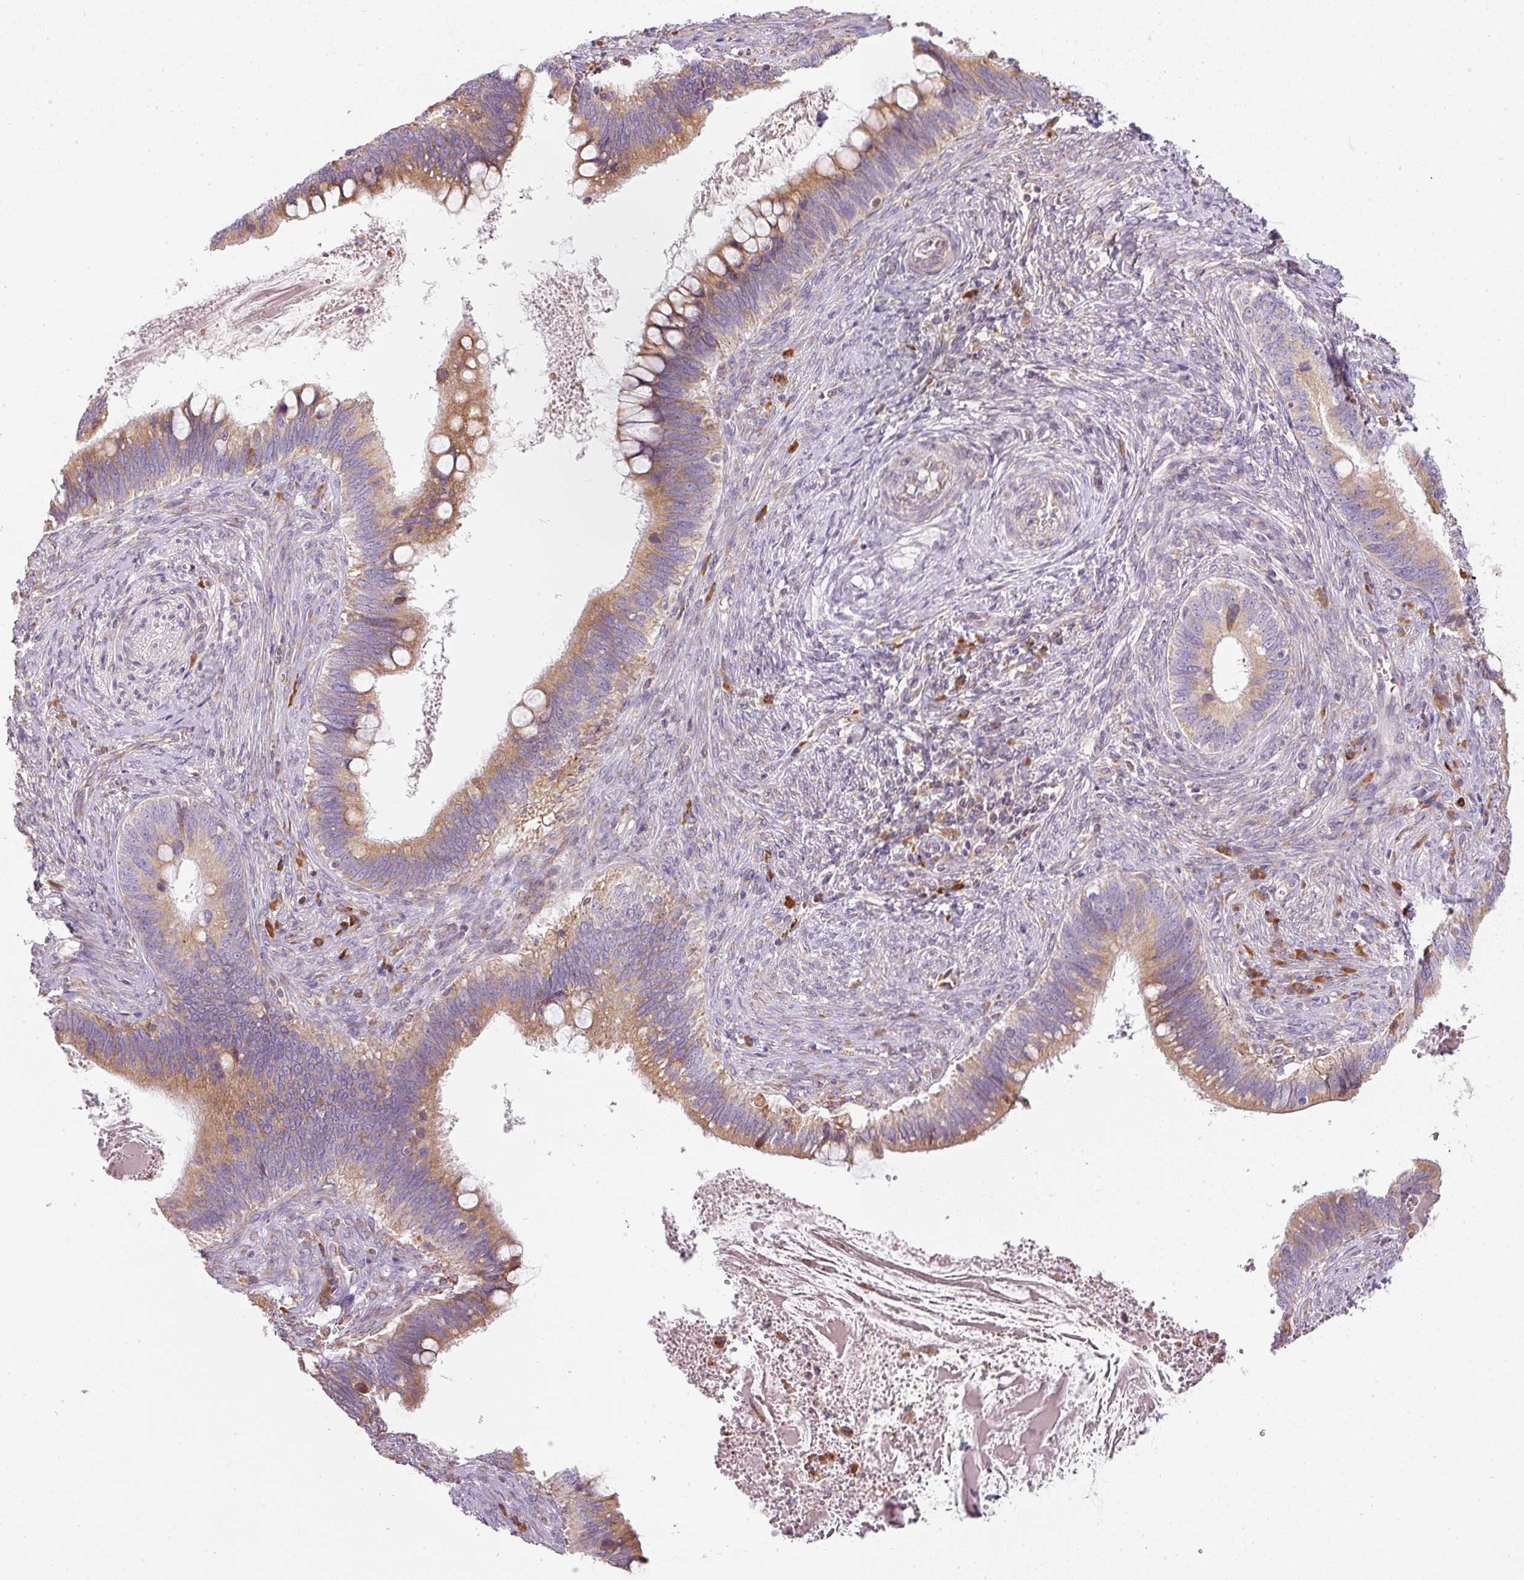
{"staining": {"intensity": "moderate", "quantity": ">75%", "location": "cytoplasmic/membranous"}, "tissue": "cervical cancer", "cell_type": "Tumor cells", "image_type": "cancer", "snomed": [{"axis": "morphology", "description": "Adenocarcinoma, NOS"}, {"axis": "topography", "description": "Cervix"}], "caption": "Cervical adenocarcinoma was stained to show a protein in brown. There is medium levels of moderate cytoplasmic/membranous staining in approximately >75% of tumor cells.", "gene": "MORN4", "patient": {"sex": "female", "age": 42}}